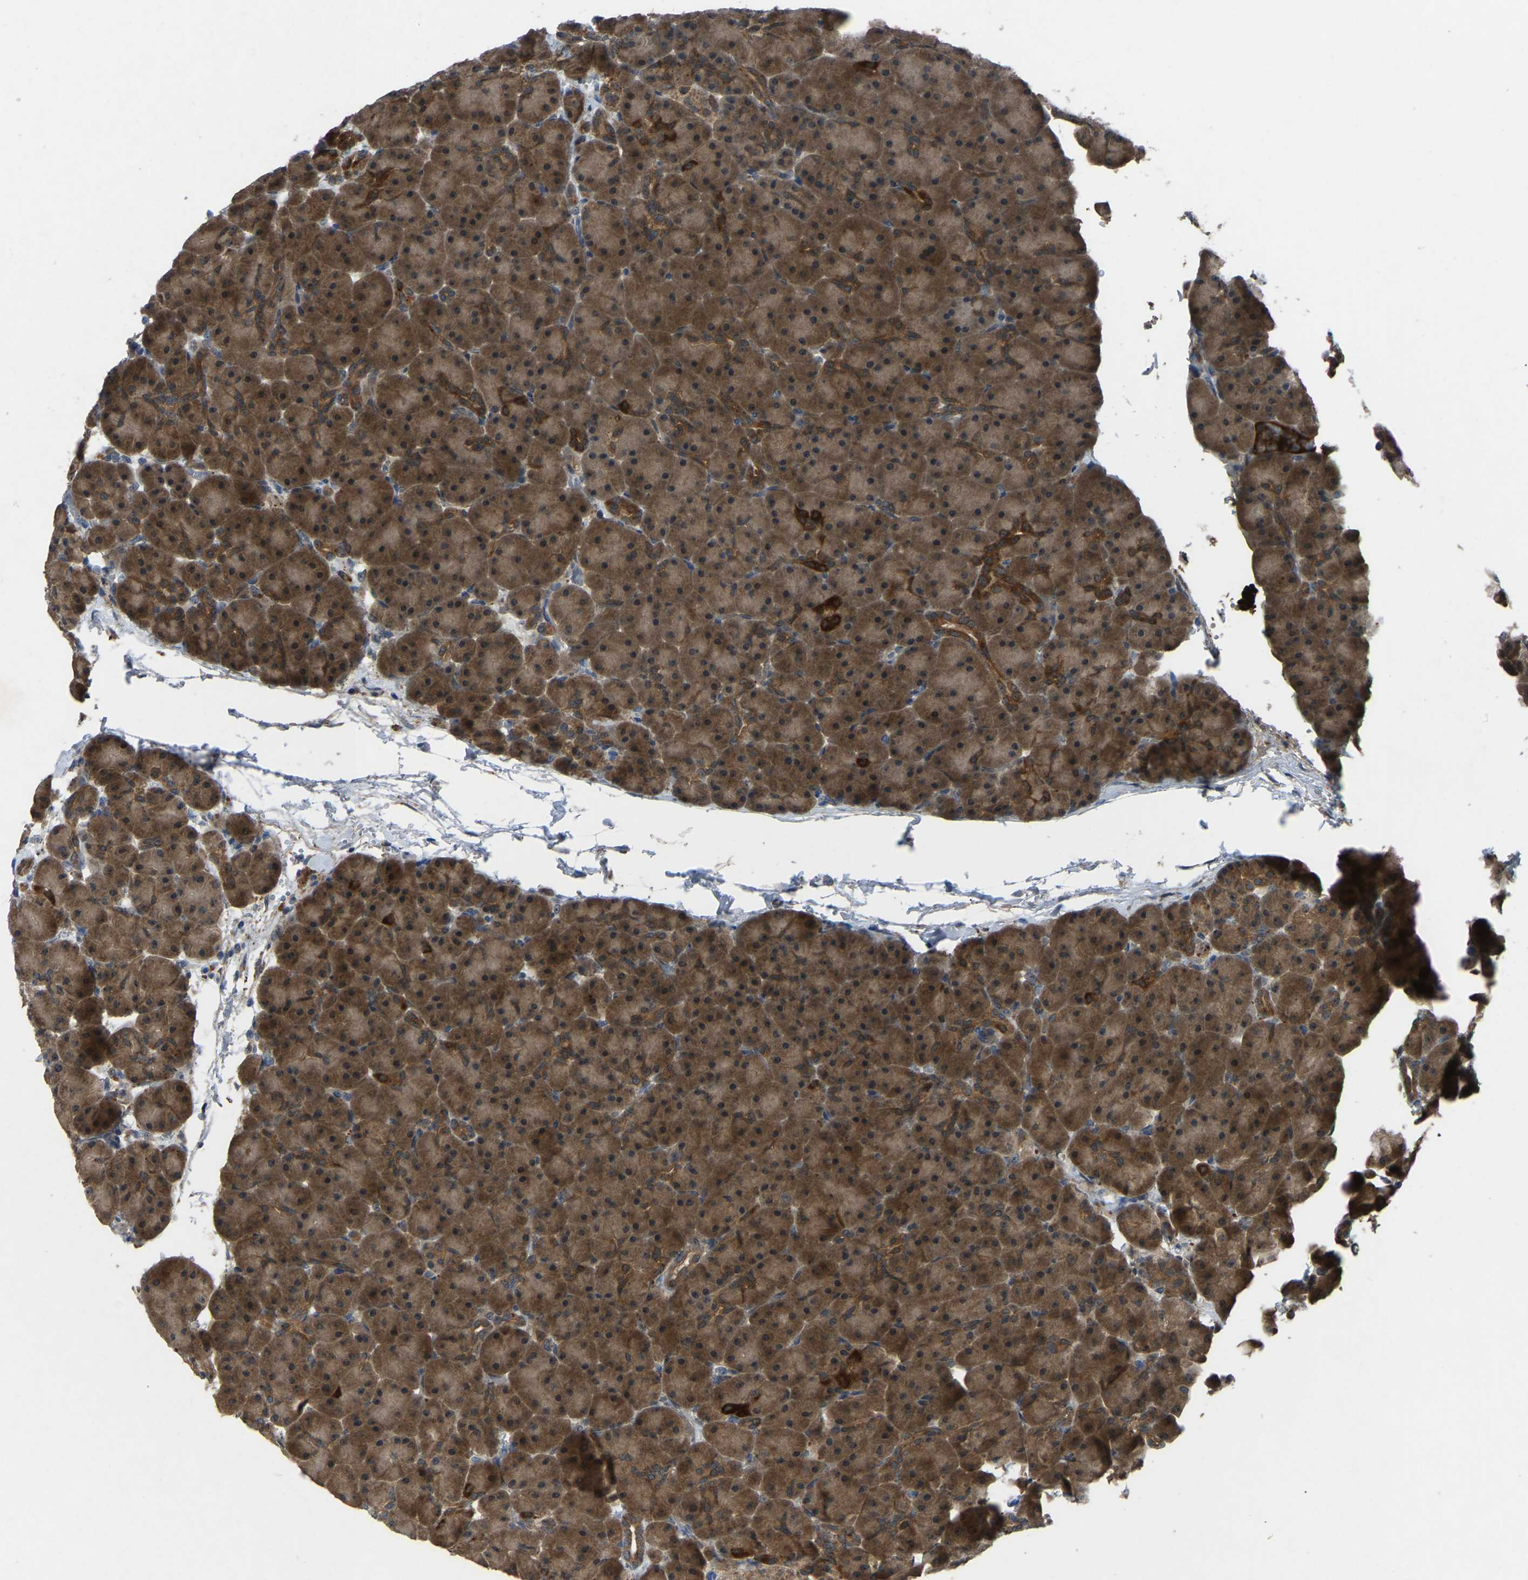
{"staining": {"intensity": "moderate", "quantity": ">75%", "location": "cytoplasmic/membranous"}, "tissue": "pancreas", "cell_type": "Exocrine glandular cells", "image_type": "normal", "snomed": [{"axis": "morphology", "description": "Normal tissue, NOS"}, {"axis": "topography", "description": "Pancreas"}], "caption": "The image demonstrates a brown stain indicating the presence of a protein in the cytoplasmic/membranous of exocrine glandular cells in pancreas.", "gene": "FHIT", "patient": {"sex": "male", "age": 66}}